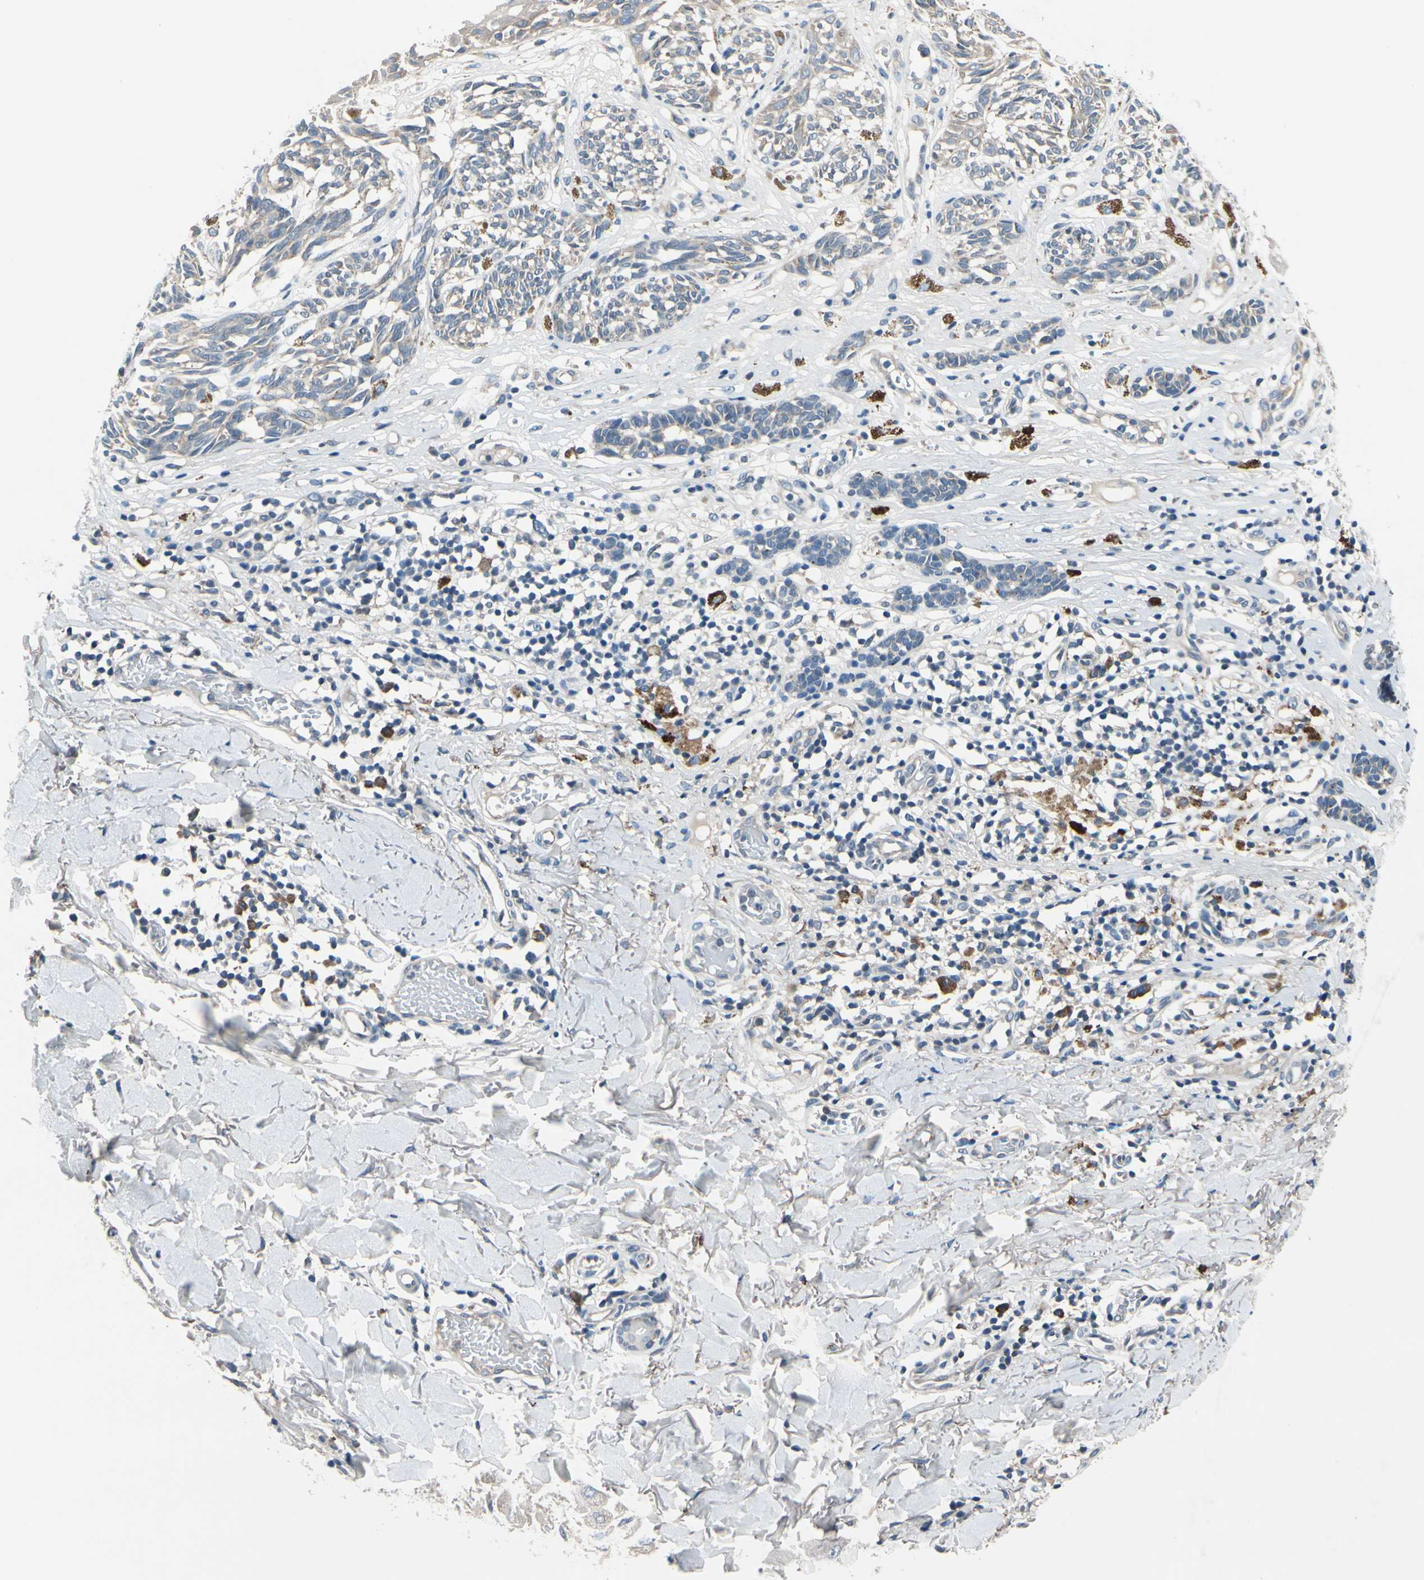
{"staining": {"intensity": "weak", "quantity": "25%-75%", "location": "cytoplasmic/membranous"}, "tissue": "melanoma", "cell_type": "Tumor cells", "image_type": "cancer", "snomed": [{"axis": "morphology", "description": "Malignant melanoma, NOS"}, {"axis": "topography", "description": "Skin"}], "caption": "Immunohistochemistry (IHC) (DAB) staining of human malignant melanoma demonstrates weak cytoplasmic/membranous protein positivity in approximately 25%-75% of tumor cells. The protein of interest is shown in brown color, while the nuclei are stained blue.", "gene": "SELENOK", "patient": {"sex": "male", "age": 64}}